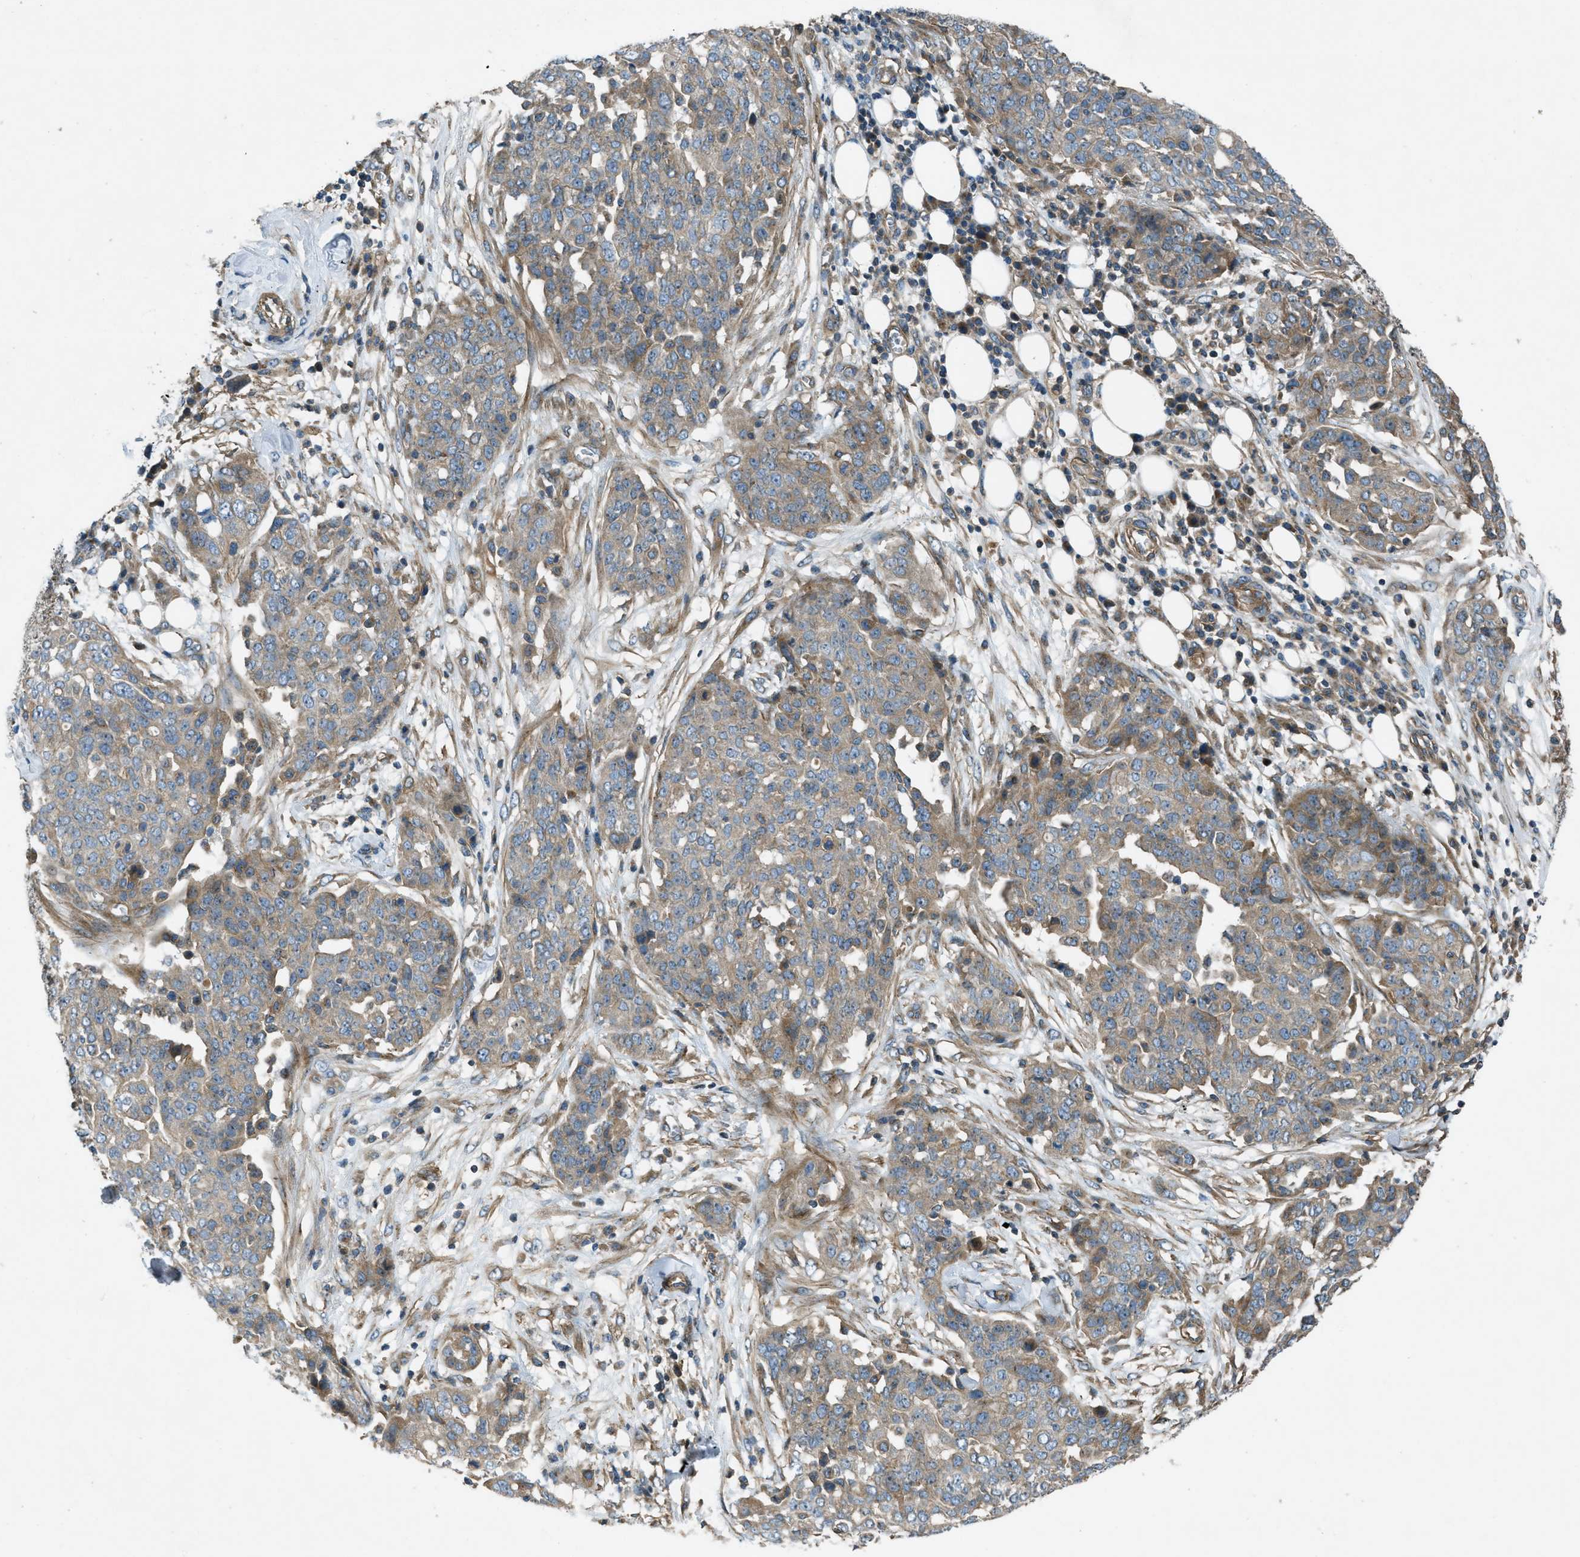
{"staining": {"intensity": "weak", "quantity": ">75%", "location": "cytoplasmic/membranous"}, "tissue": "ovarian cancer", "cell_type": "Tumor cells", "image_type": "cancer", "snomed": [{"axis": "morphology", "description": "Cystadenocarcinoma, serous, NOS"}, {"axis": "topography", "description": "Soft tissue"}, {"axis": "topography", "description": "Ovary"}], "caption": "A photomicrograph of ovarian cancer (serous cystadenocarcinoma) stained for a protein shows weak cytoplasmic/membranous brown staining in tumor cells. The protein is stained brown, and the nuclei are stained in blue (DAB IHC with brightfield microscopy, high magnification).", "gene": "VEZT", "patient": {"sex": "female", "age": 57}}